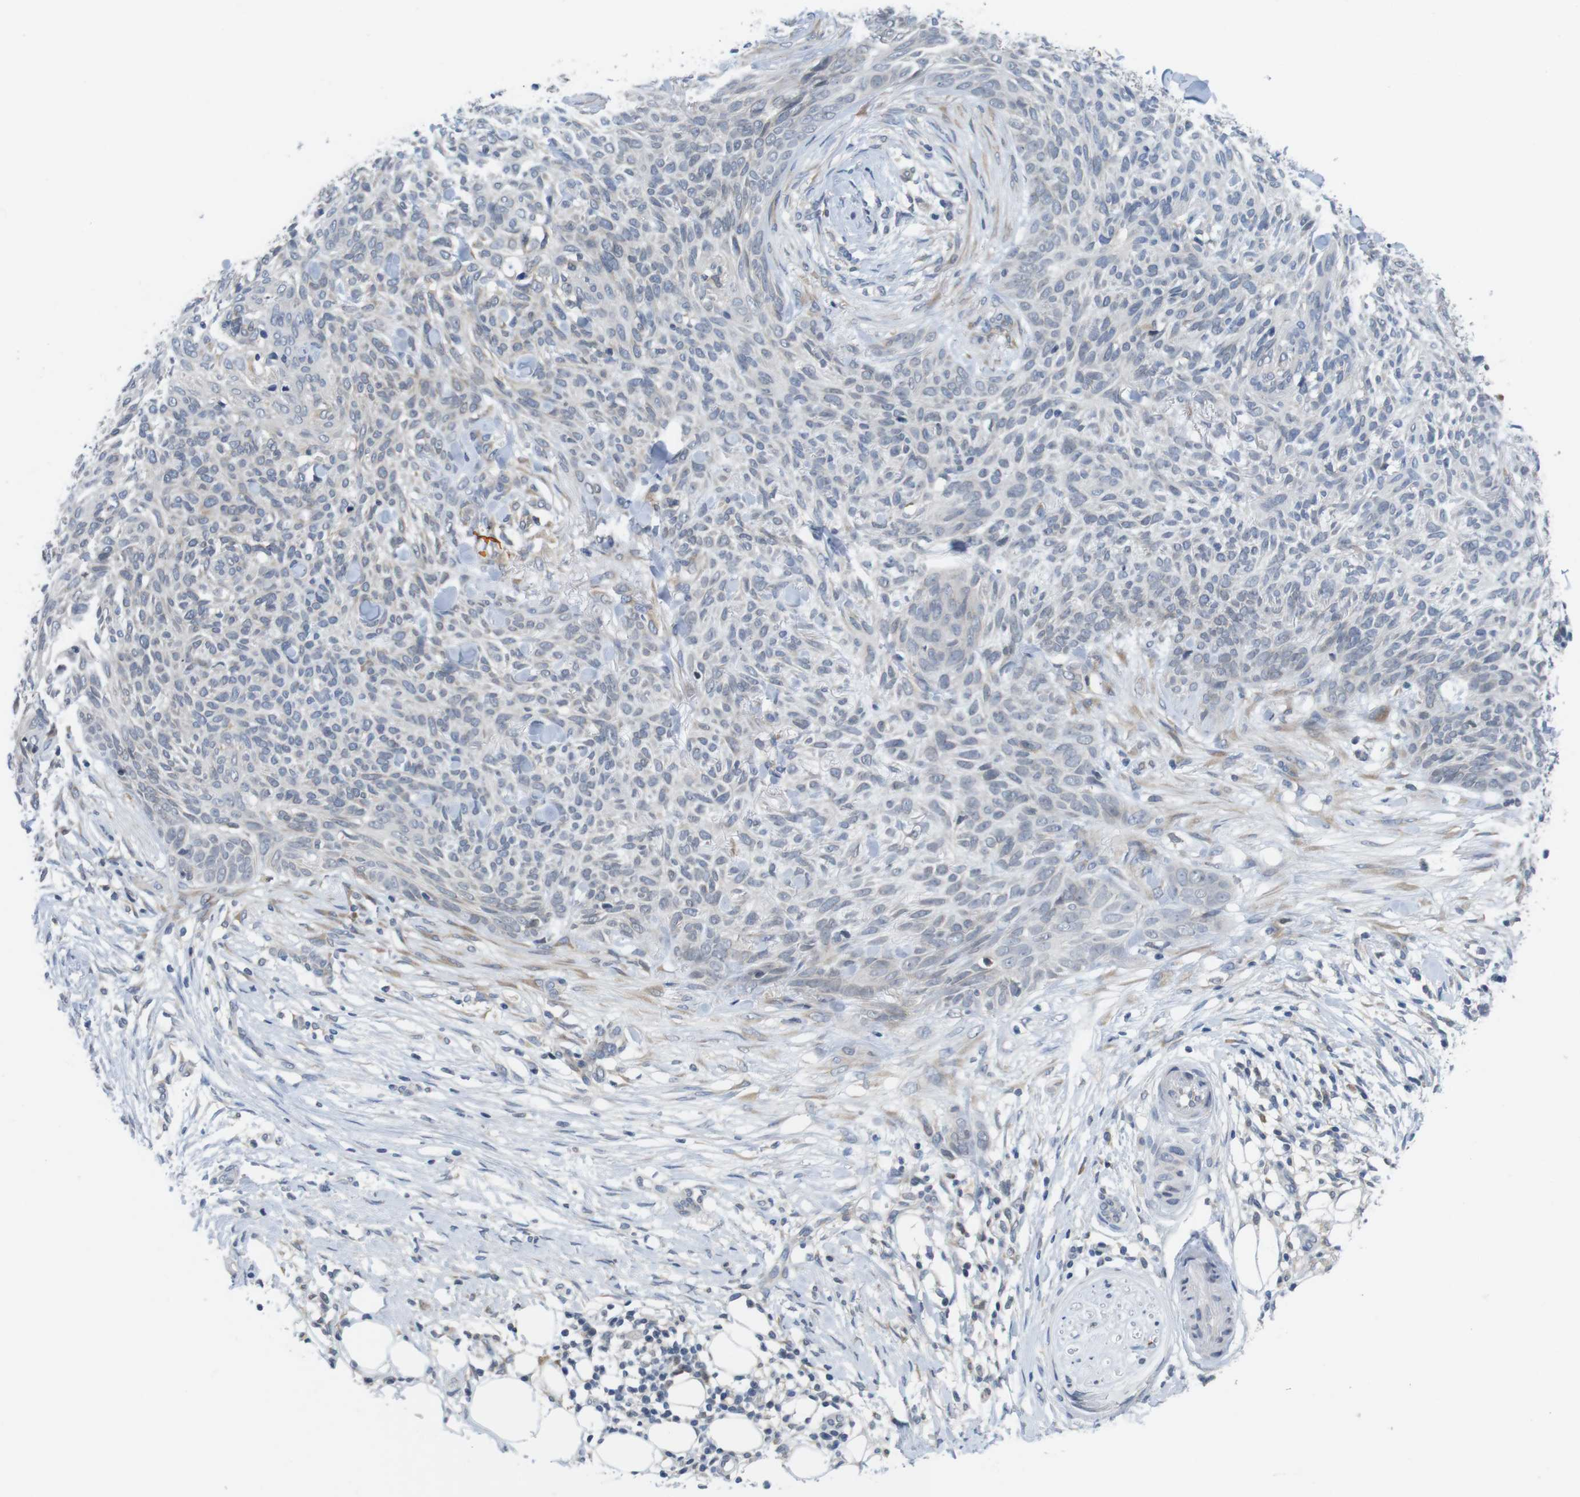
{"staining": {"intensity": "negative", "quantity": "none", "location": "none"}, "tissue": "skin cancer", "cell_type": "Tumor cells", "image_type": "cancer", "snomed": [{"axis": "morphology", "description": "Basal cell carcinoma"}, {"axis": "topography", "description": "Skin"}], "caption": "An immunohistochemistry (IHC) histopathology image of skin cancer is shown. There is no staining in tumor cells of skin cancer.", "gene": "ERGIC3", "patient": {"sex": "female", "age": 84}}